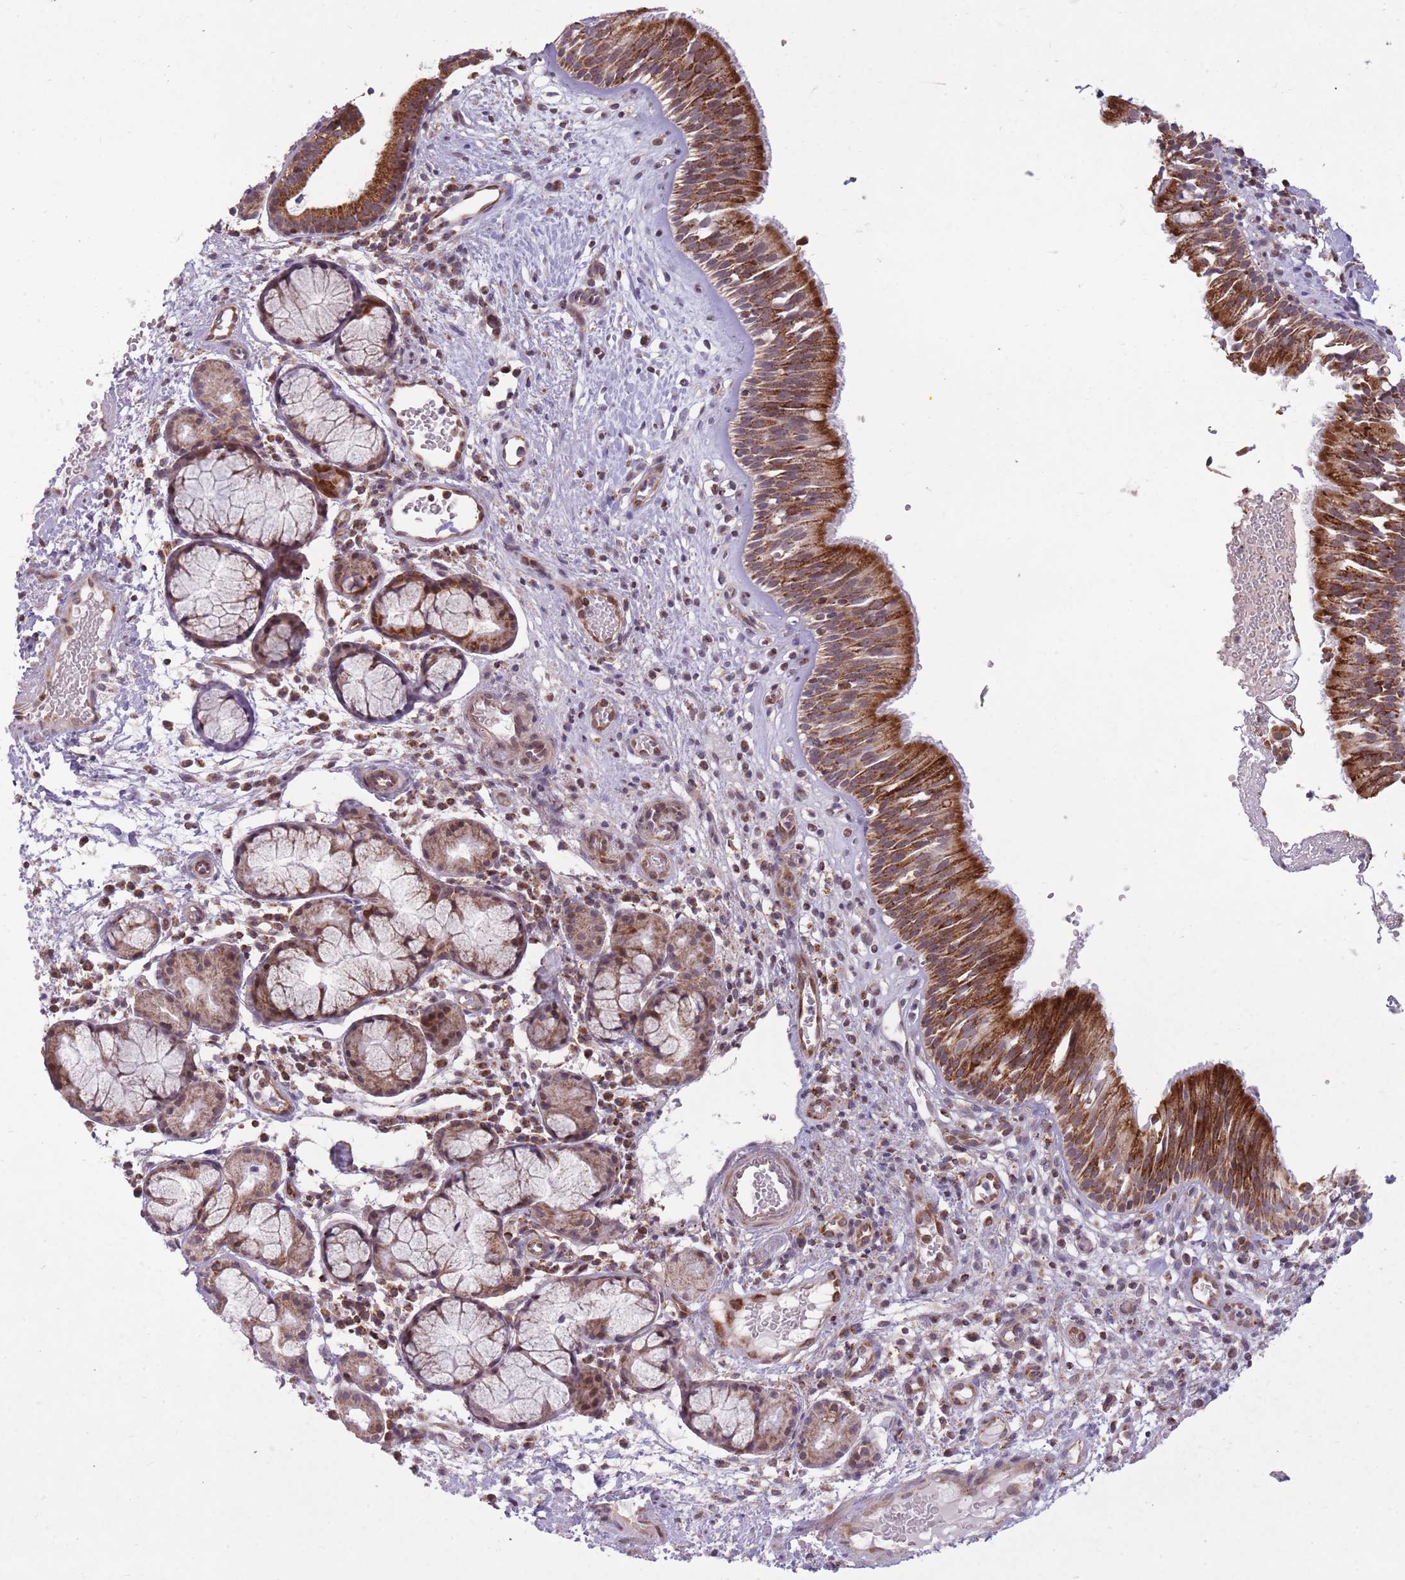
{"staining": {"intensity": "strong", "quantity": ">75%", "location": "cytoplasmic/membranous"}, "tissue": "nasopharynx", "cell_type": "Respiratory epithelial cells", "image_type": "normal", "snomed": [{"axis": "morphology", "description": "Normal tissue, NOS"}, {"axis": "topography", "description": "Nasopharynx"}], "caption": "The photomicrograph demonstrates staining of unremarkable nasopharynx, revealing strong cytoplasmic/membranous protein positivity (brown color) within respiratory epithelial cells.", "gene": "DPYSL4", "patient": {"sex": "male", "age": 65}}